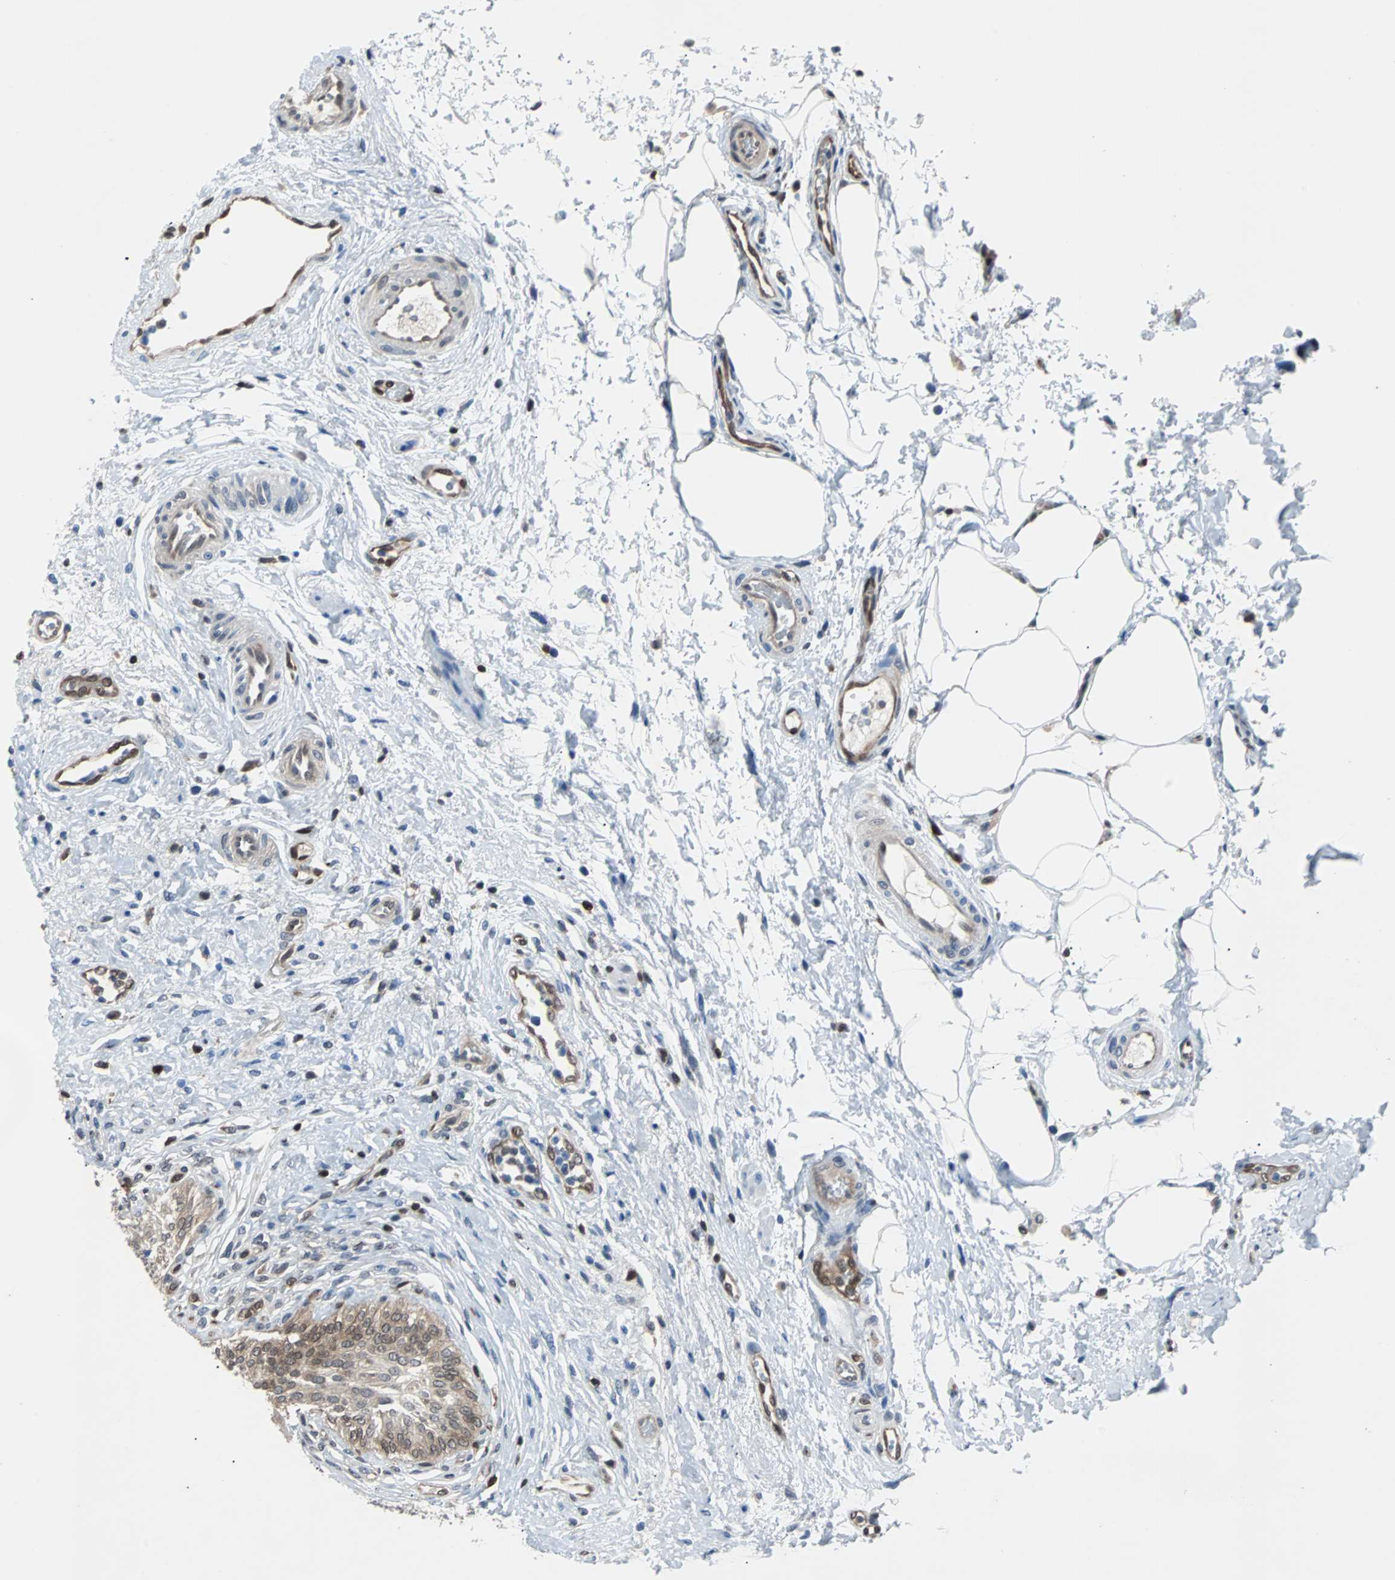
{"staining": {"intensity": "weak", "quantity": ">75%", "location": "cytoplasmic/membranous,nuclear"}, "tissue": "urinary bladder", "cell_type": "Urothelial cells", "image_type": "normal", "snomed": [{"axis": "morphology", "description": "Normal tissue, NOS"}, {"axis": "morphology", "description": "Urothelial carcinoma, High grade"}, {"axis": "topography", "description": "Urinary bladder"}], "caption": "A brown stain labels weak cytoplasmic/membranous,nuclear positivity of a protein in urothelial cells of normal urinary bladder. (DAB IHC with brightfield microscopy, high magnification).", "gene": "MAP2K6", "patient": {"sex": "male", "age": 46}}